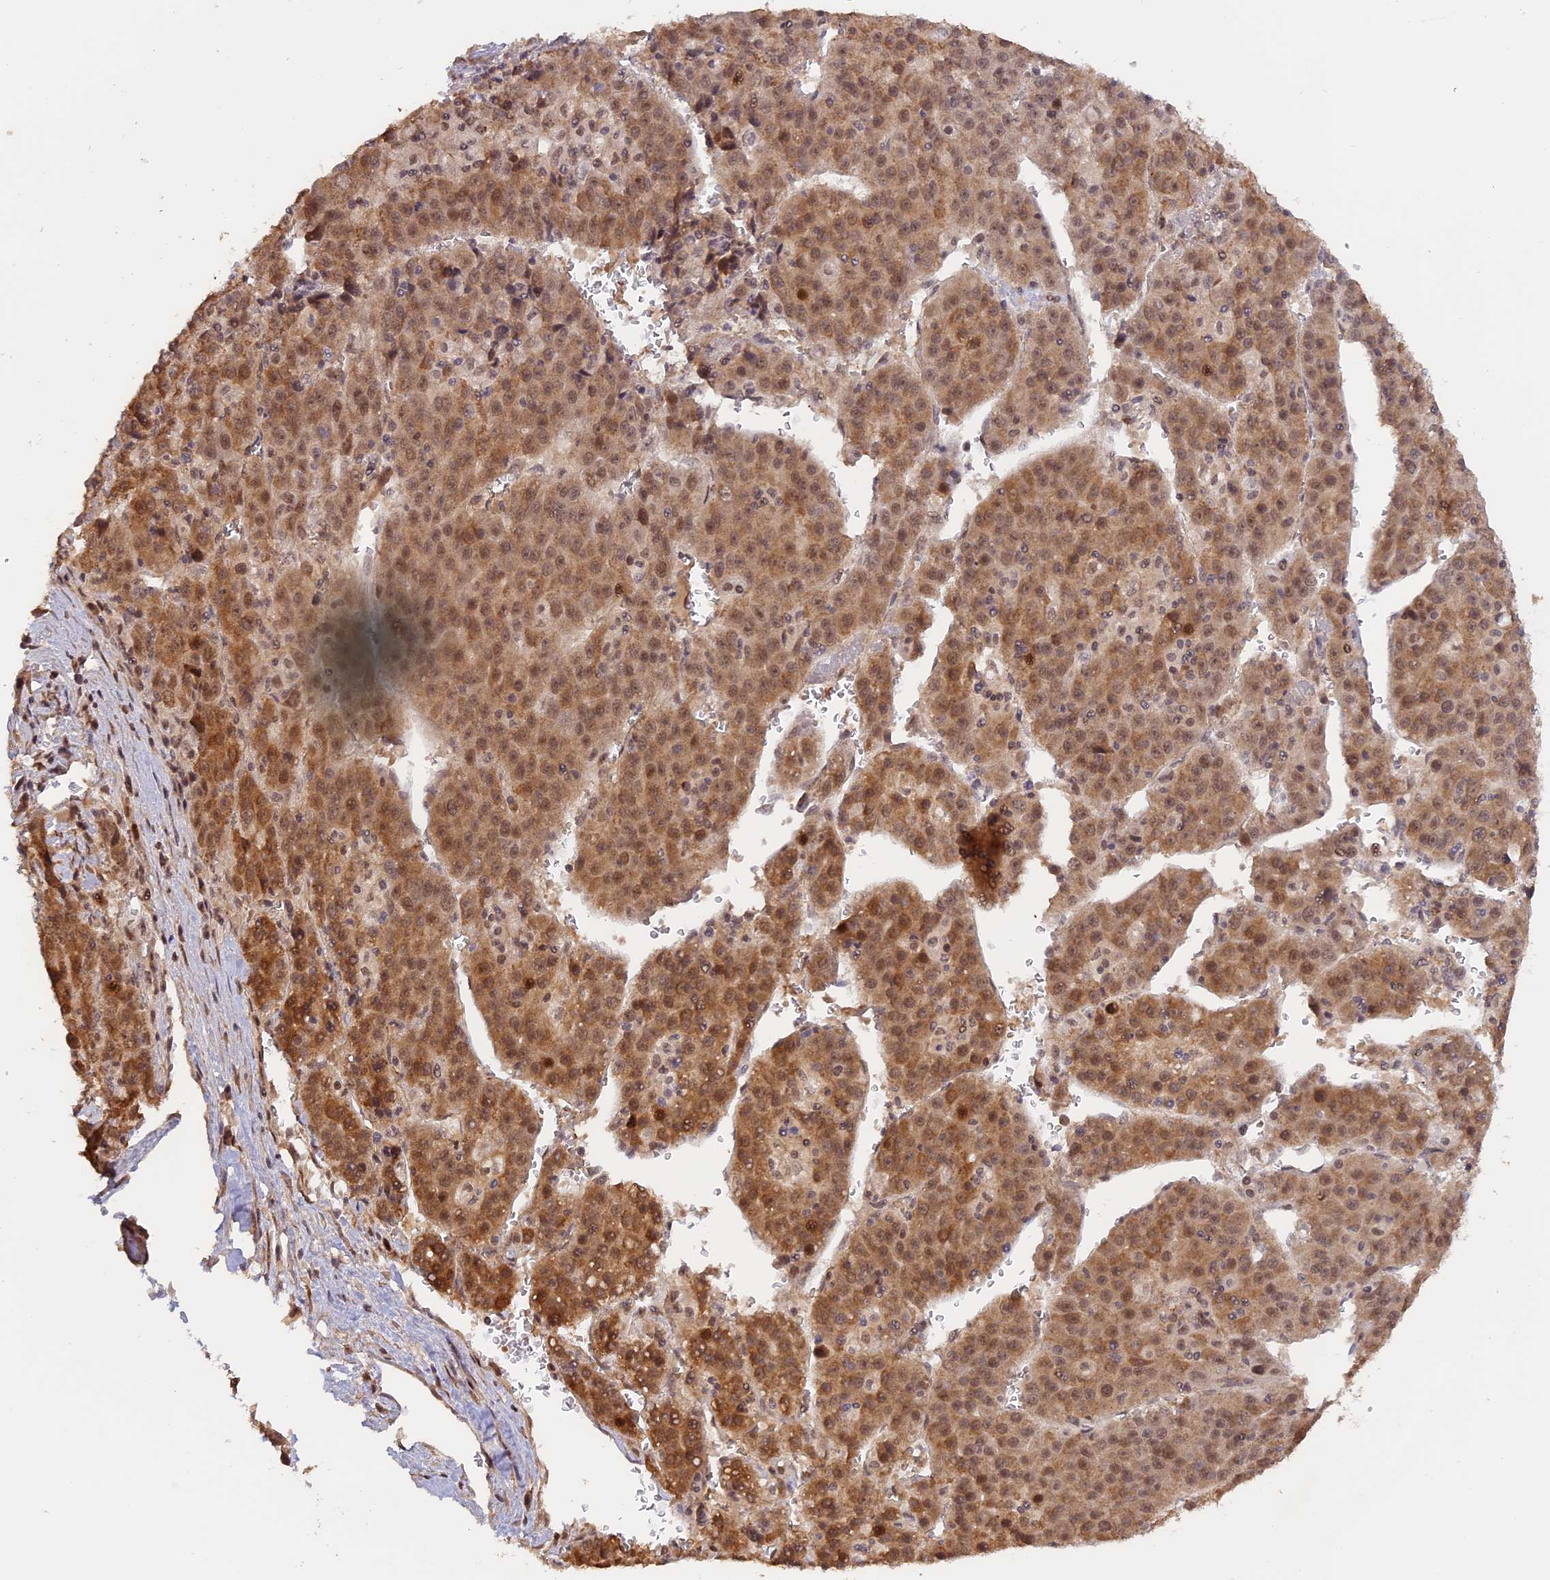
{"staining": {"intensity": "moderate", "quantity": ">75%", "location": "cytoplasmic/membranous,nuclear"}, "tissue": "liver cancer", "cell_type": "Tumor cells", "image_type": "cancer", "snomed": [{"axis": "morphology", "description": "Carcinoma, Hepatocellular, NOS"}, {"axis": "topography", "description": "Liver"}], "caption": "A histopathology image of human liver hepatocellular carcinoma stained for a protein displays moderate cytoplasmic/membranous and nuclear brown staining in tumor cells. The protein of interest is shown in brown color, while the nuclei are stained blue.", "gene": "MYBL2", "patient": {"sex": "female", "age": 53}}